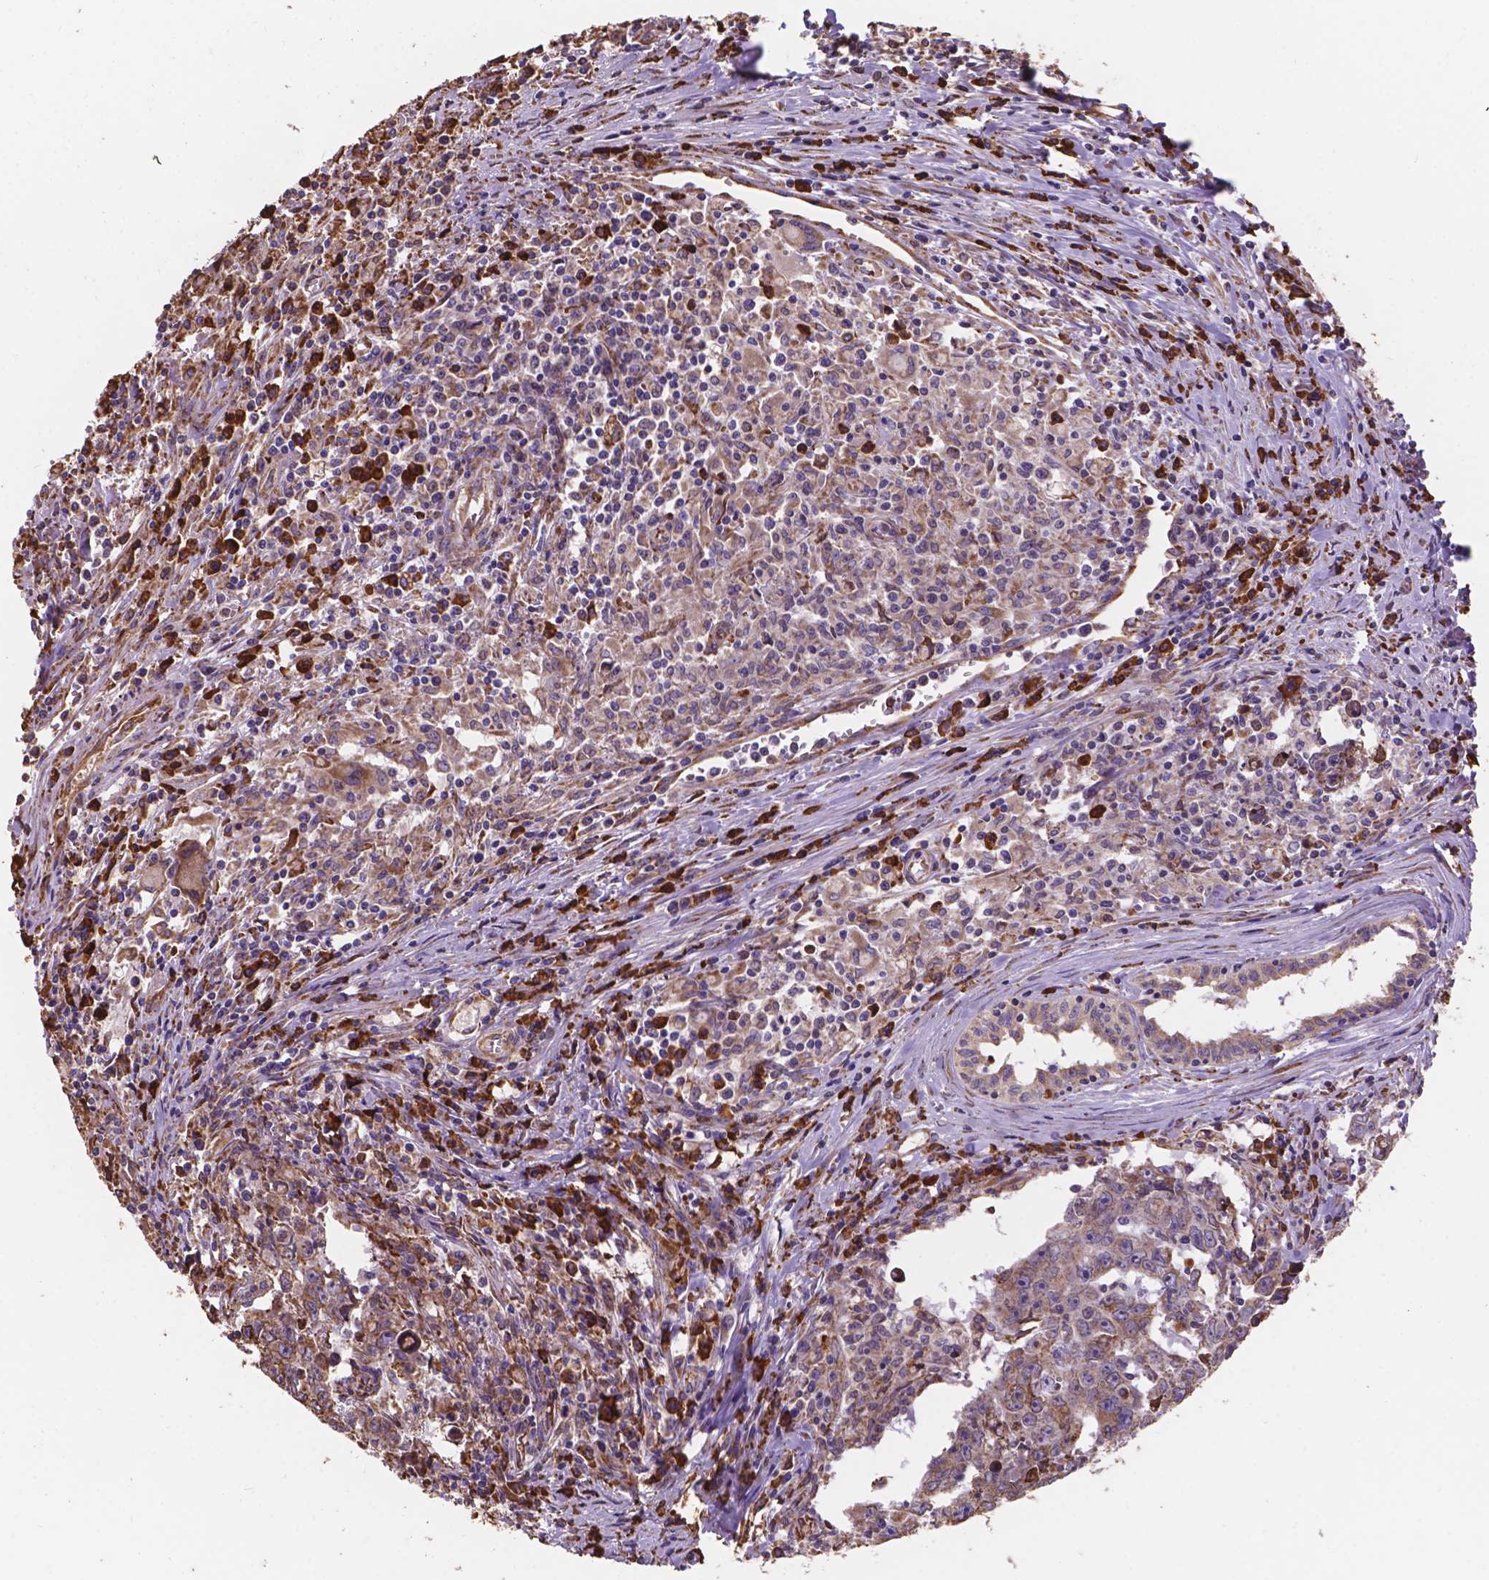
{"staining": {"intensity": "weak", "quantity": "25%-75%", "location": "cytoplasmic/membranous"}, "tissue": "testis cancer", "cell_type": "Tumor cells", "image_type": "cancer", "snomed": [{"axis": "morphology", "description": "Carcinoma, Embryonal, NOS"}, {"axis": "topography", "description": "Testis"}], "caption": "Weak cytoplasmic/membranous expression is present in about 25%-75% of tumor cells in testis cancer.", "gene": "IPO11", "patient": {"sex": "male", "age": 22}}